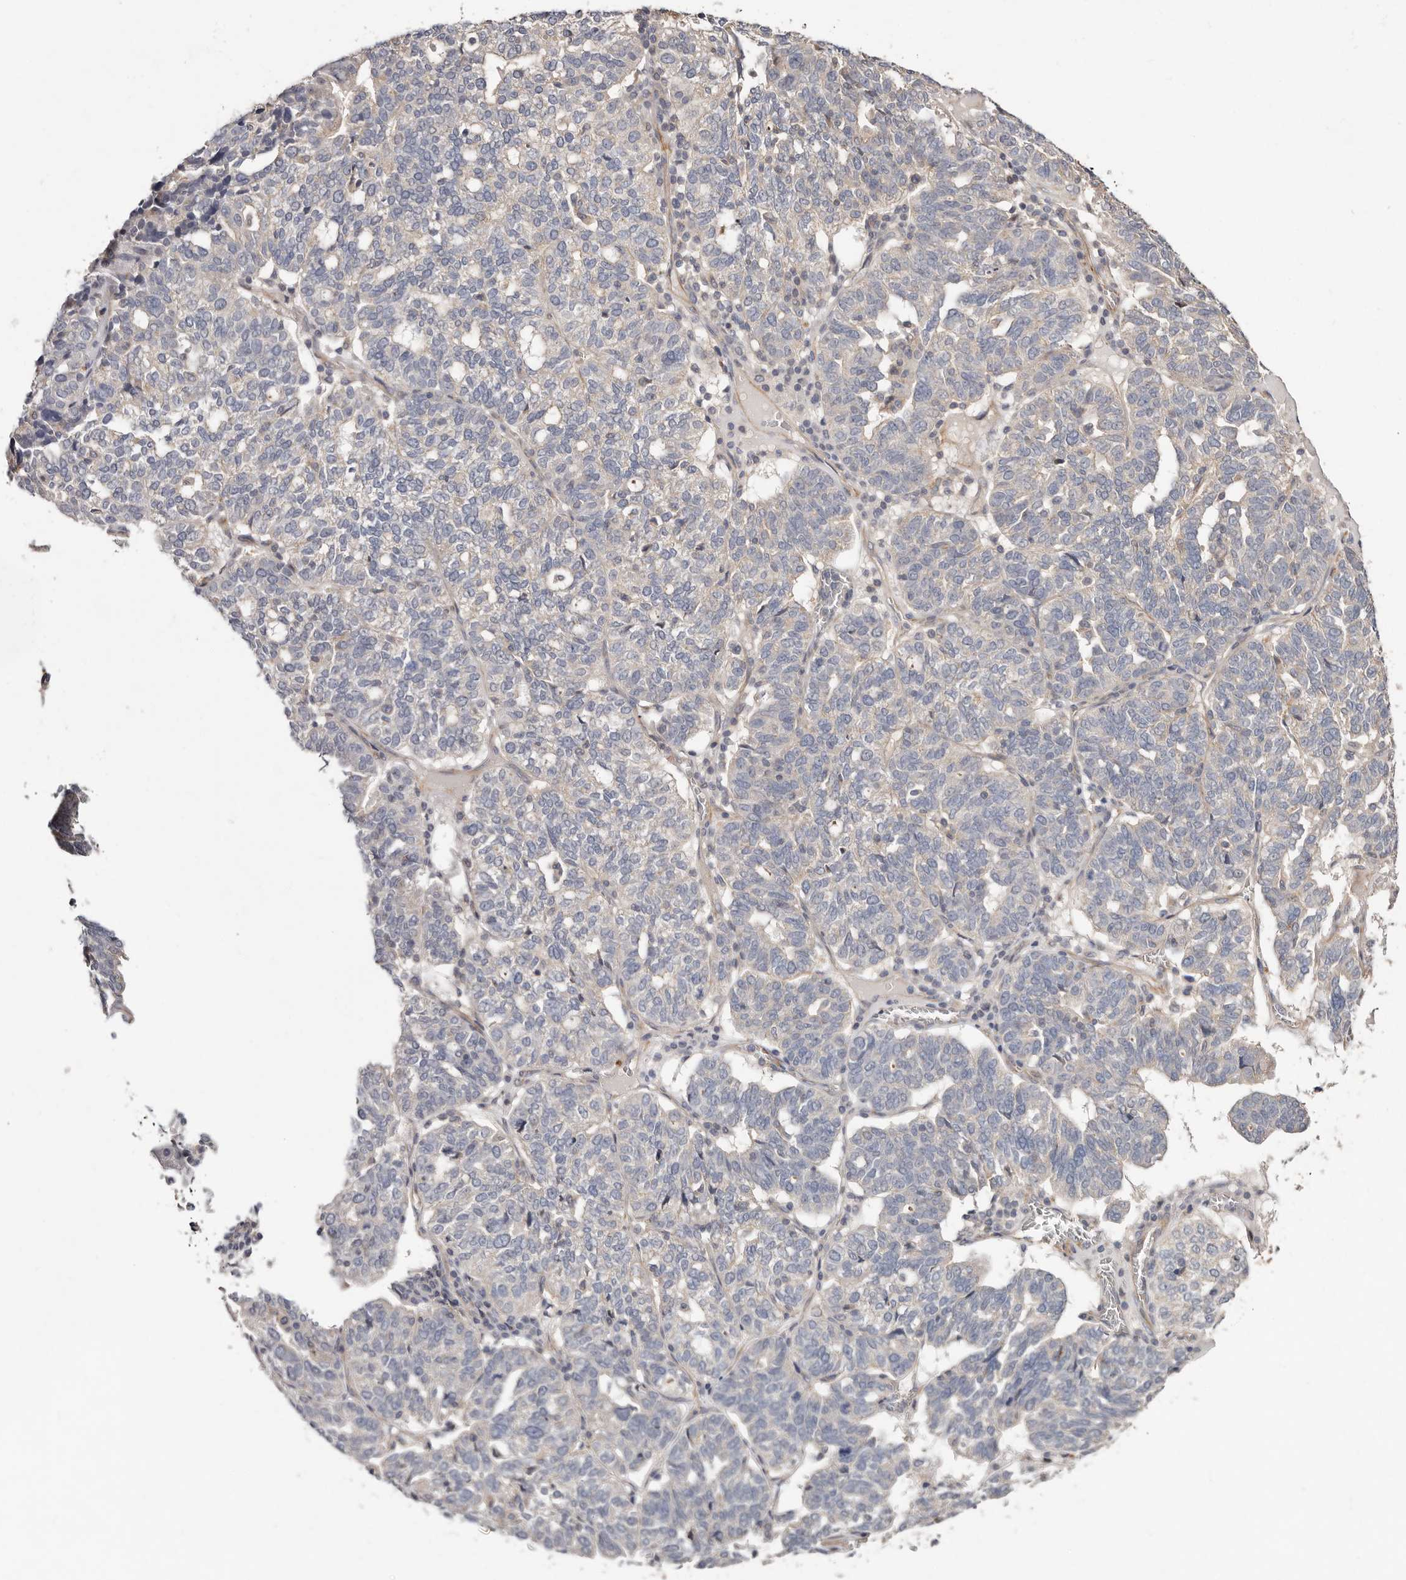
{"staining": {"intensity": "negative", "quantity": "none", "location": "none"}, "tissue": "ovarian cancer", "cell_type": "Tumor cells", "image_type": "cancer", "snomed": [{"axis": "morphology", "description": "Cystadenocarcinoma, serous, NOS"}, {"axis": "topography", "description": "Ovary"}], "caption": "A micrograph of ovarian cancer stained for a protein exhibits no brown staining in tumor cells. (Stains: DAB (3,3'-diaminobenzidine) IHC with hematoxylin counter stain, Microscopy: brightfield microscopy at high magnification).", "gene": "THBS3", "patient": {"sex": "female", "age": 59}}